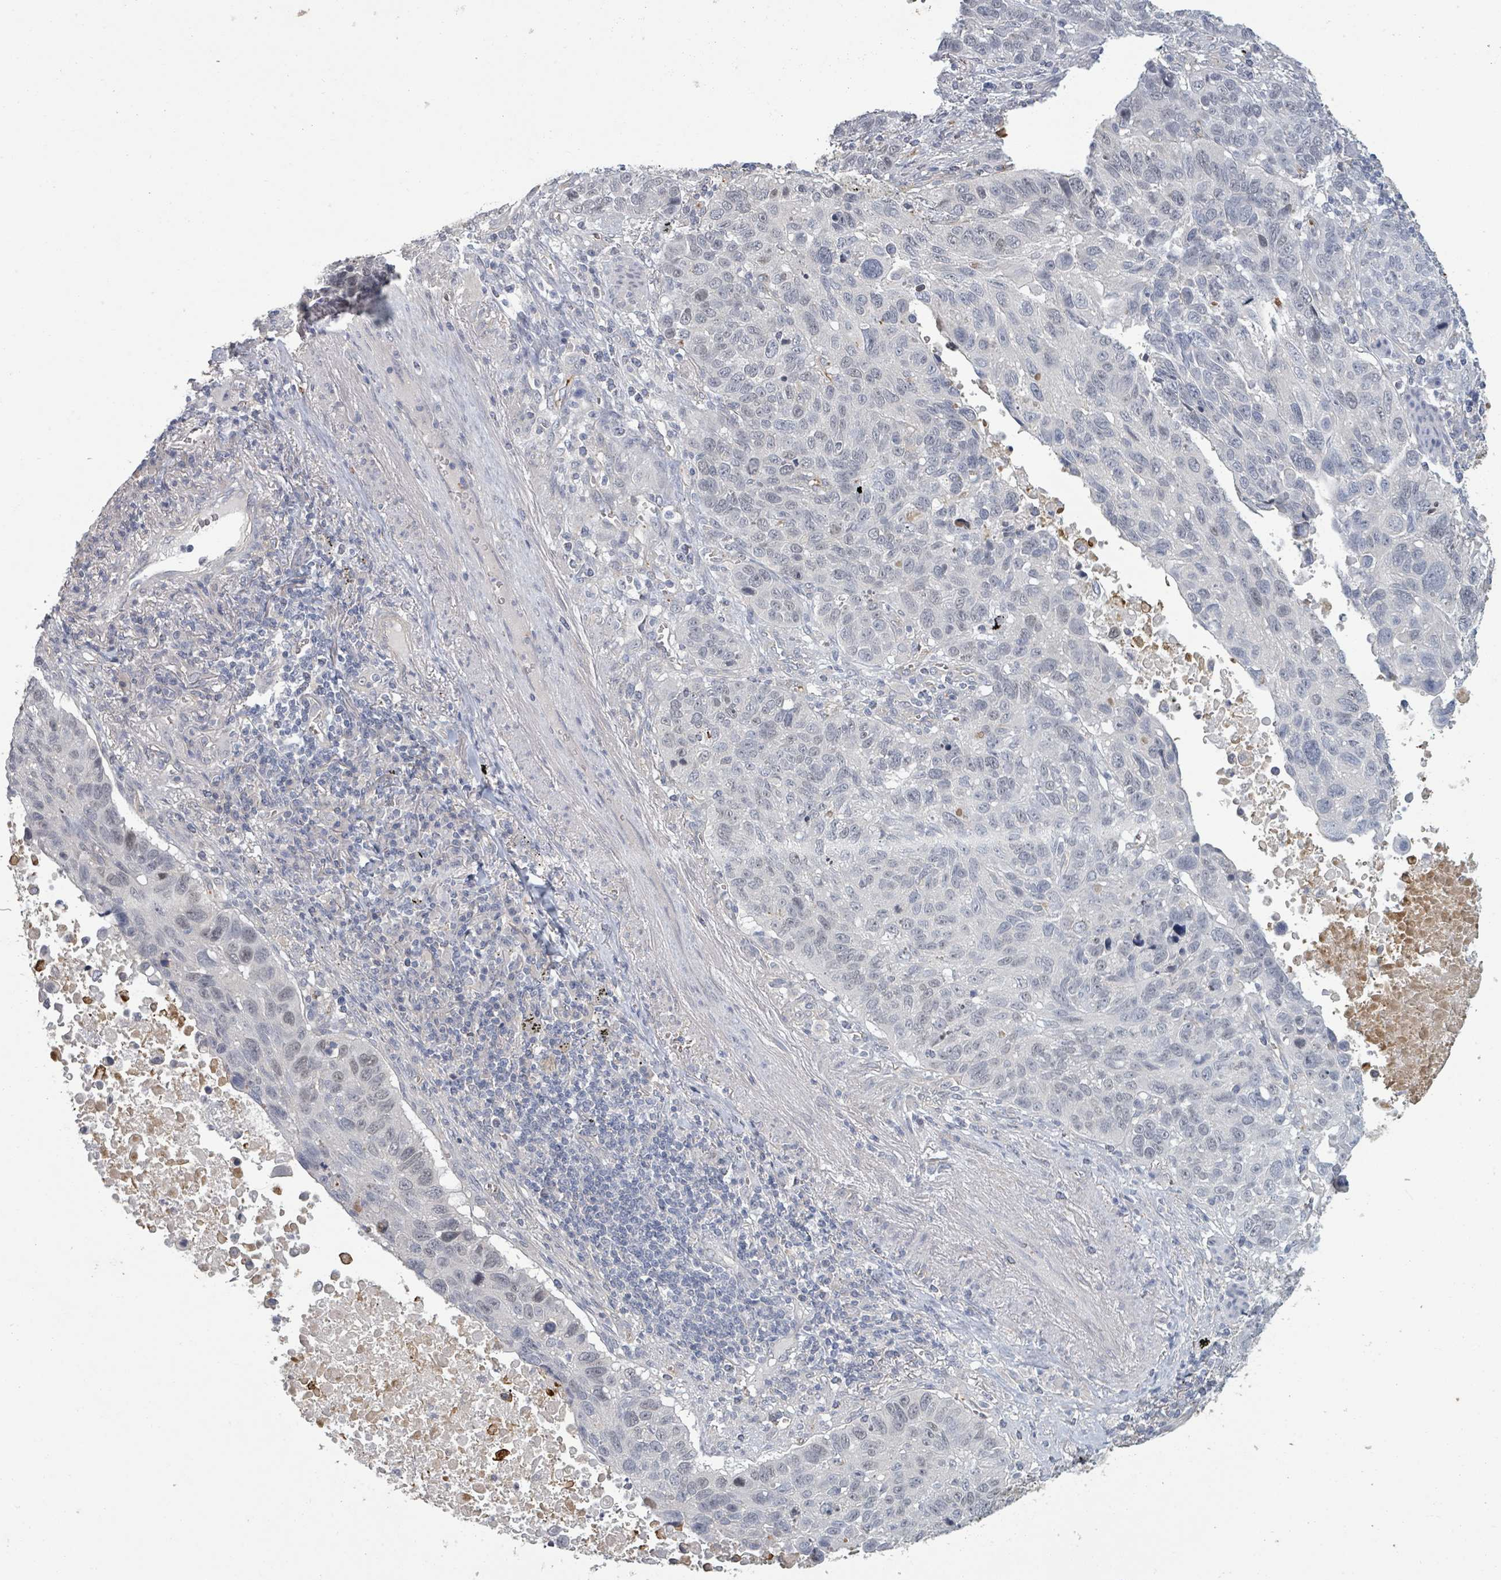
{"staining": {"intensity": "negative", "quantity": "none", "location": "none"}, "tissue": "lung cancer", "cell_type": "Tumor cells", "image_type": "cancer", "snomed": [{"axis": "morphology", "description": "Squamous cell carcinoma, NOS"}, {"axis": "topography", "description": "Lung"}], "caption": "Immunohistochemistry (IHC) micrograph of neoplastic tissue: lung cancer stained with DAB (3,3'-diaminobenzidine) displays no significant protein expression in tumor cells. The staining was performed using DAB to visualize the protein expression in brown, while the nuclei were stained in blue with hematoxylin (Magnification: 20x).", "gene": "PLAUR", "patient": {"sex": "male", "age": 66}}